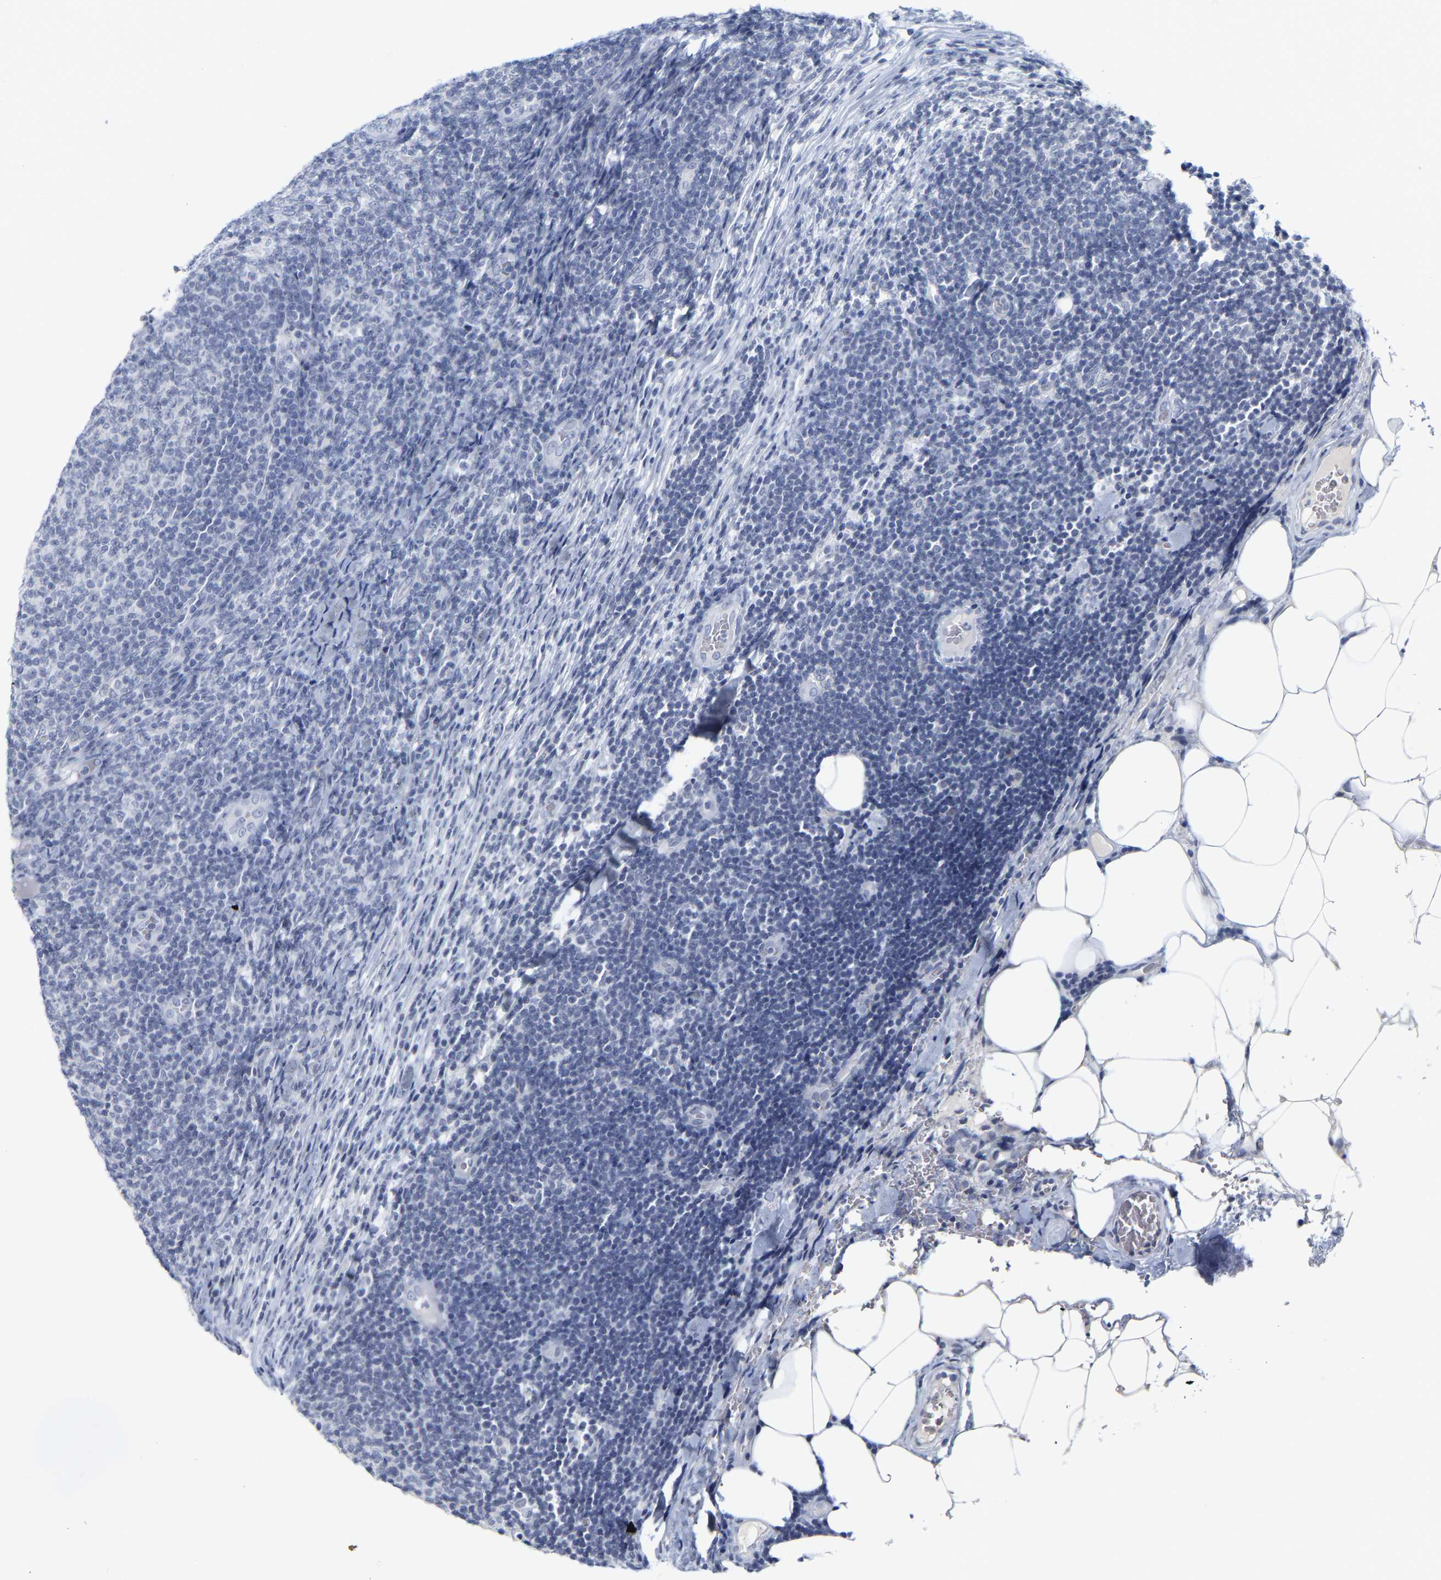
{"staining": {"intensity": "negative", "quantity": "none", "location": "none"}, "tissue": "lymphoma", "cell_type": "Tumor cells", "image_type": "cancer", "snomed": [{"axis": "morphology", "description": "Malignant lymphoma, non-Hodgkin's type, Low grade"}, {"axis": "topography", "description": "Lymph node"}], "caption": "There is no significant positivity in tumor cells of low-grade malignant lymphoma, non-Hodgkin's type.", "gene": "KRT76", "patient": {"sex": "male", "age": 66}}